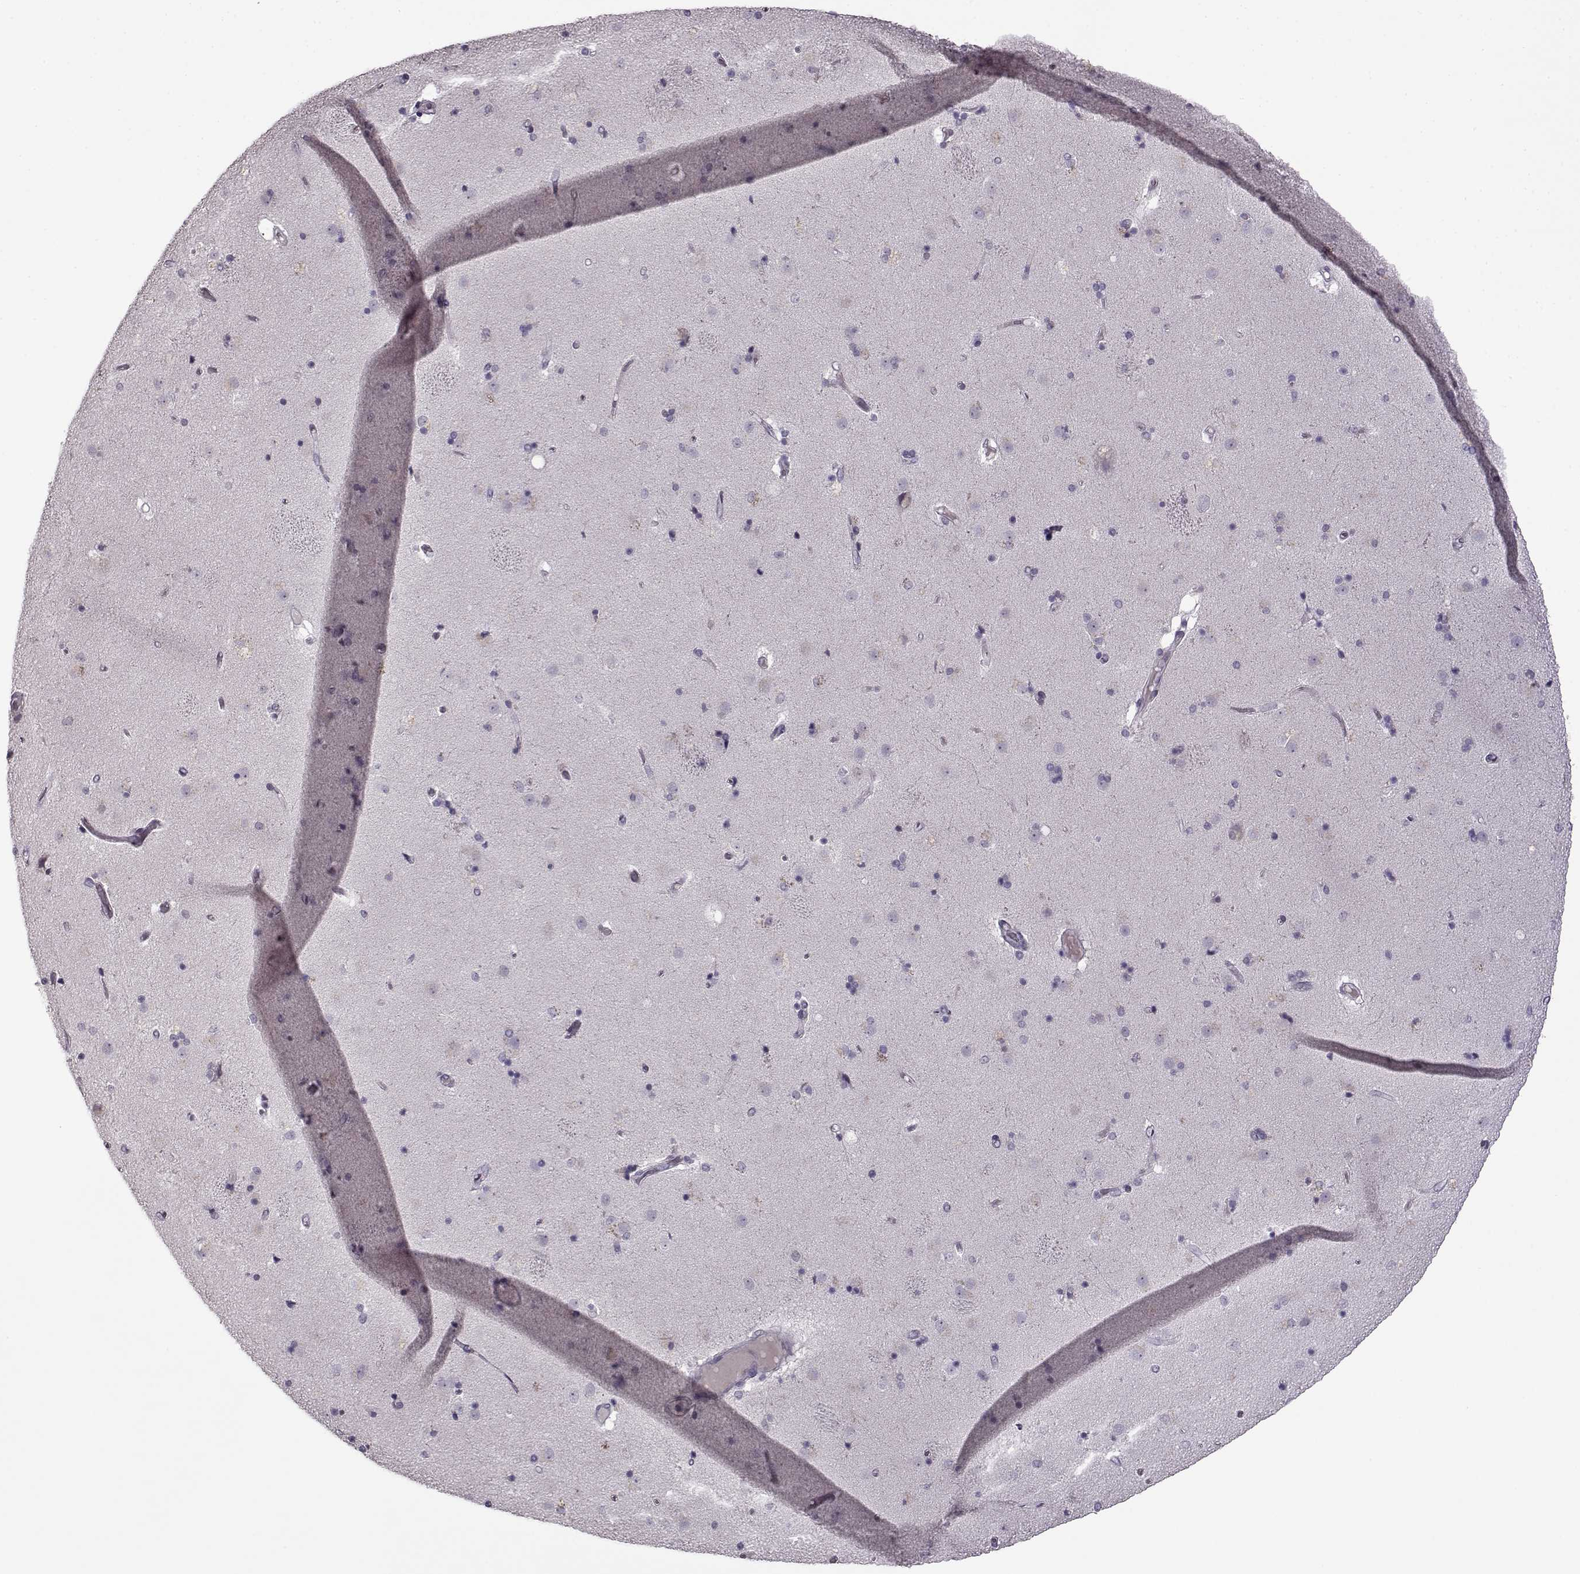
{"staining": {"intensity": "negative", "quantity": "none", "location": "none"}, "tissue": "caudate", "cell_type": "Glial cells", "image_type": "normal", "snomed": [{"axis": "morphology", "description": "Normal tissue, NOS"}, {"axis": "topography", "description": "Lateral ventricle wall"}], "caption": "IHC image of normal caudate stained for a protein (brown), which shows no staining in glial cells.", "gene": "FSHB", "patient": {"sex": "female", "age": 71}}